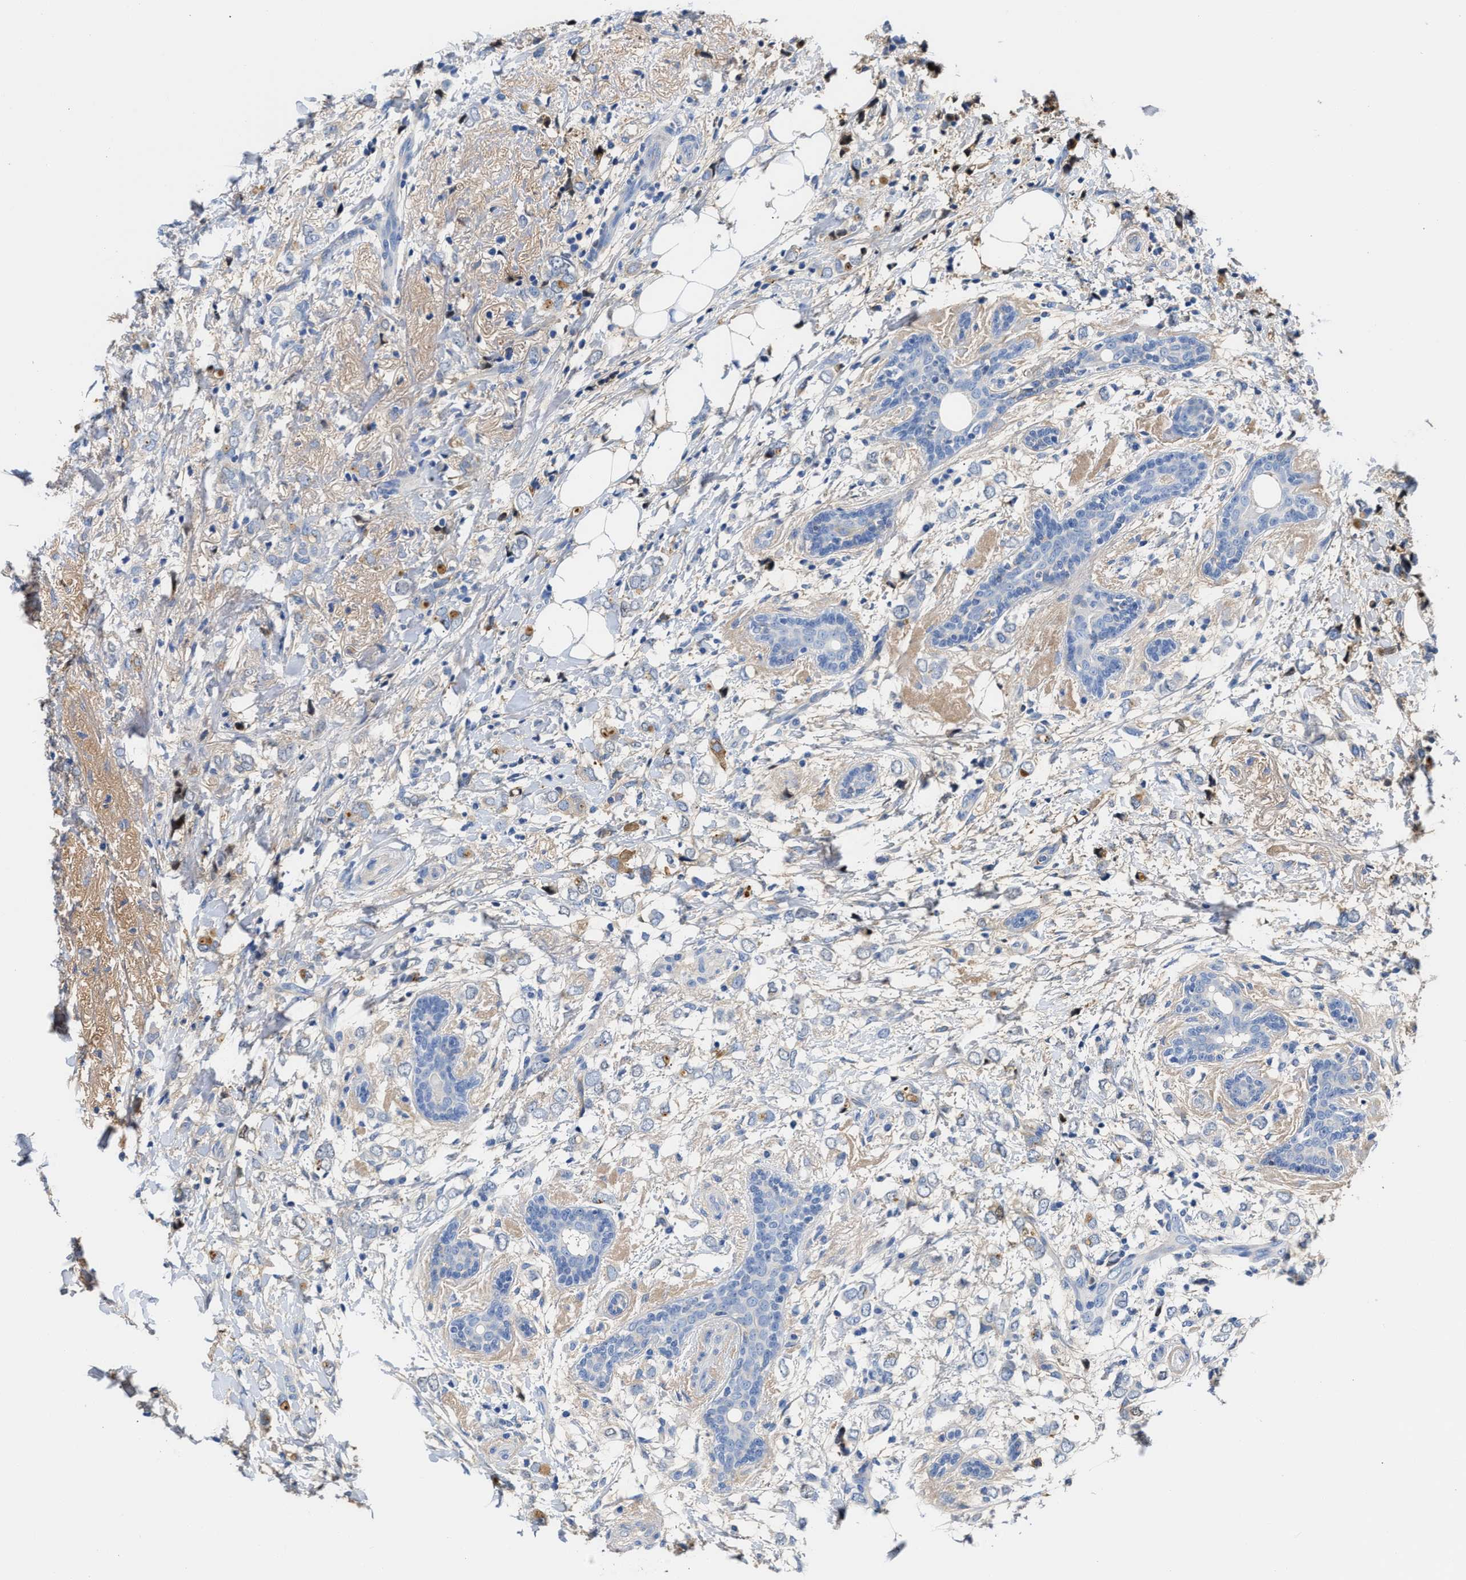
{"staining": {"intensity": "negative", "quantity": "none", "location": "none"}, "tissue": "breast cancer", "cell_type": "Tumor cells", "image_type": "cancer", "snomed": [{"axis": "morphology", "description": "Normal tissue, NOS"}, {"axis": "morphology", "description": "Lobular carcinoma"}, {"axis": "topography", "description": "Breast"}], "caption": "Human breast cancer (lobular carcinoma) stained for a protein using IHC shows no expression in tumor cells.", "gene": "GC", "patient": {"sex": "female", "age": 47}}